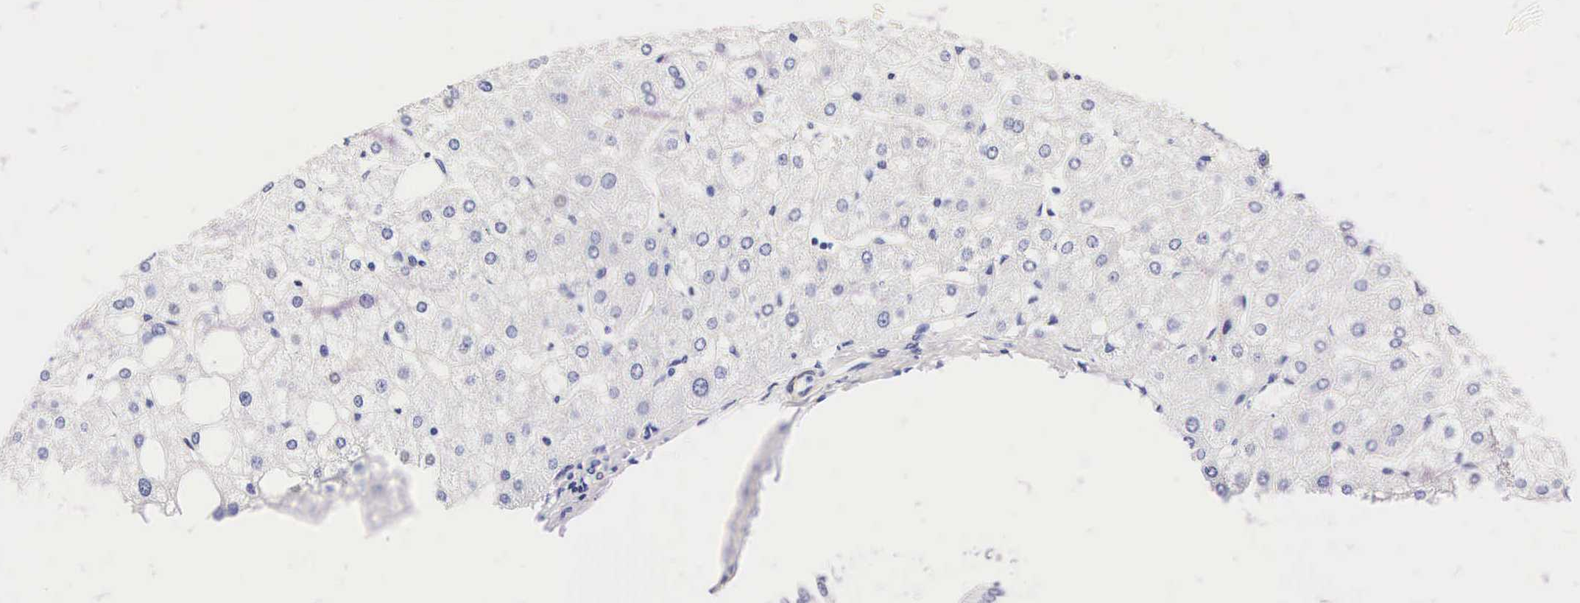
{"staining": {"intensity": "negative", "quantity": "none", "location": "none"}, "tissue": "liver", "cell_type": "Cholangiocytes", "image_type": "normal", "snomed": [{"axis": "morphology", "description": "Normal tissue, NOS"}, {"axis": "topography", "description": "Liver"}], "caption": "Immunohistochemistry (IHC) of unremarkable liver displays no staining in cholangiocytes. (DAB IHC visualized using brightfield microscopy, high magnification).", "gene": "CNN1", "patient": {"sex": "male", "age": 35}}